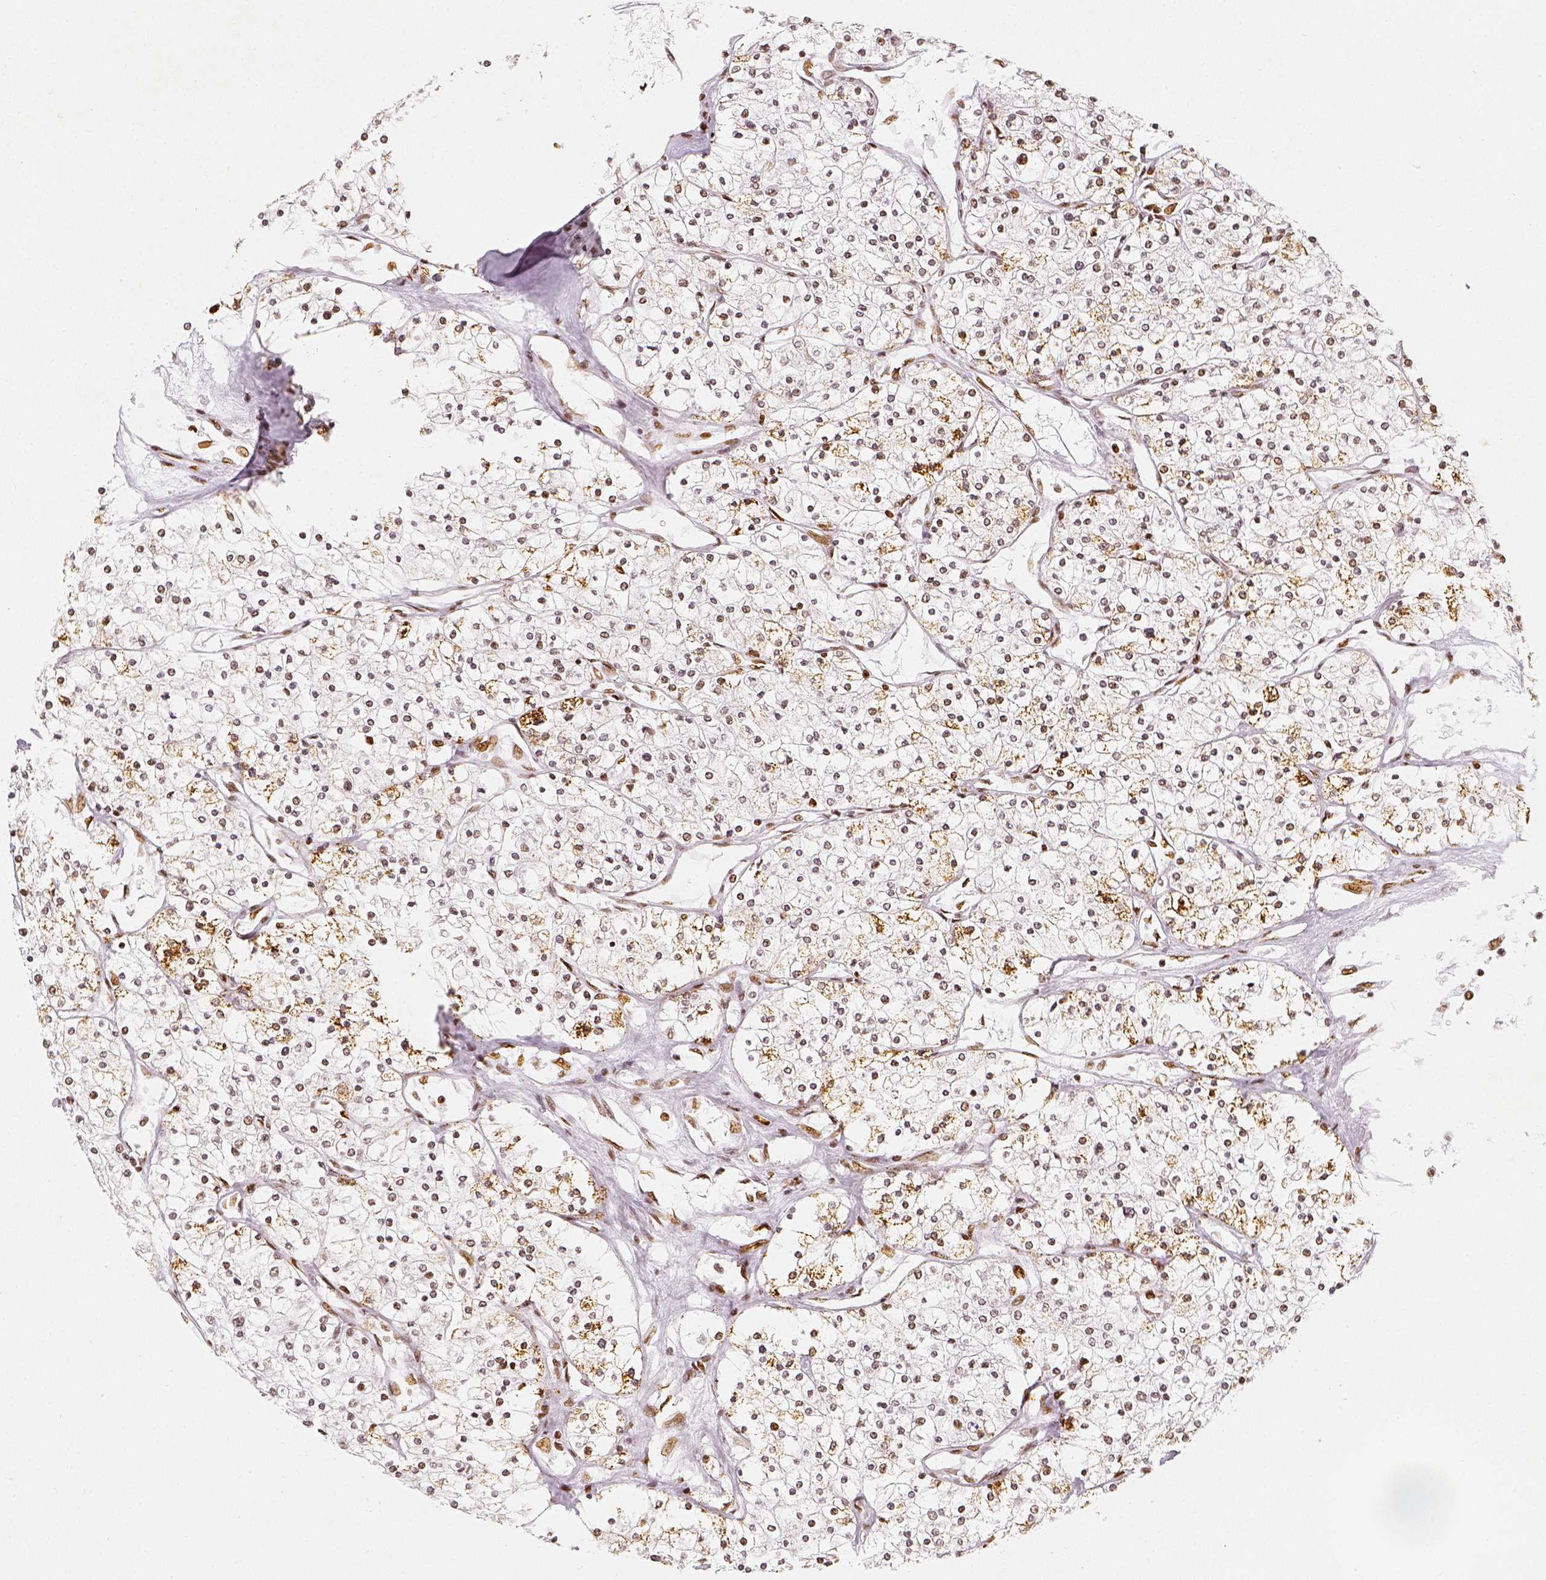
{"staining": {"intensity": "moderate", "quantity": ">75%", "location": "nuclear"}, "tissue": "renal cancer", "cell_type": "Tumor cells", "image_type": "cancer", "snomed": [{"axis": "morphology", "description": "Adenocarcinoma, NOS"}, {"axis": "topography", "description": "Kidney"}], "caption": "Immunohistochemistry (IHC) image of human renal cancer (adenocarcinoma) stained for a protein (brown), which displays medium levels of moderate nuclear staining in about >75% of tumor cells.", "gene": "KDM5B", "patient": {"sex": "male", "age": 80}}